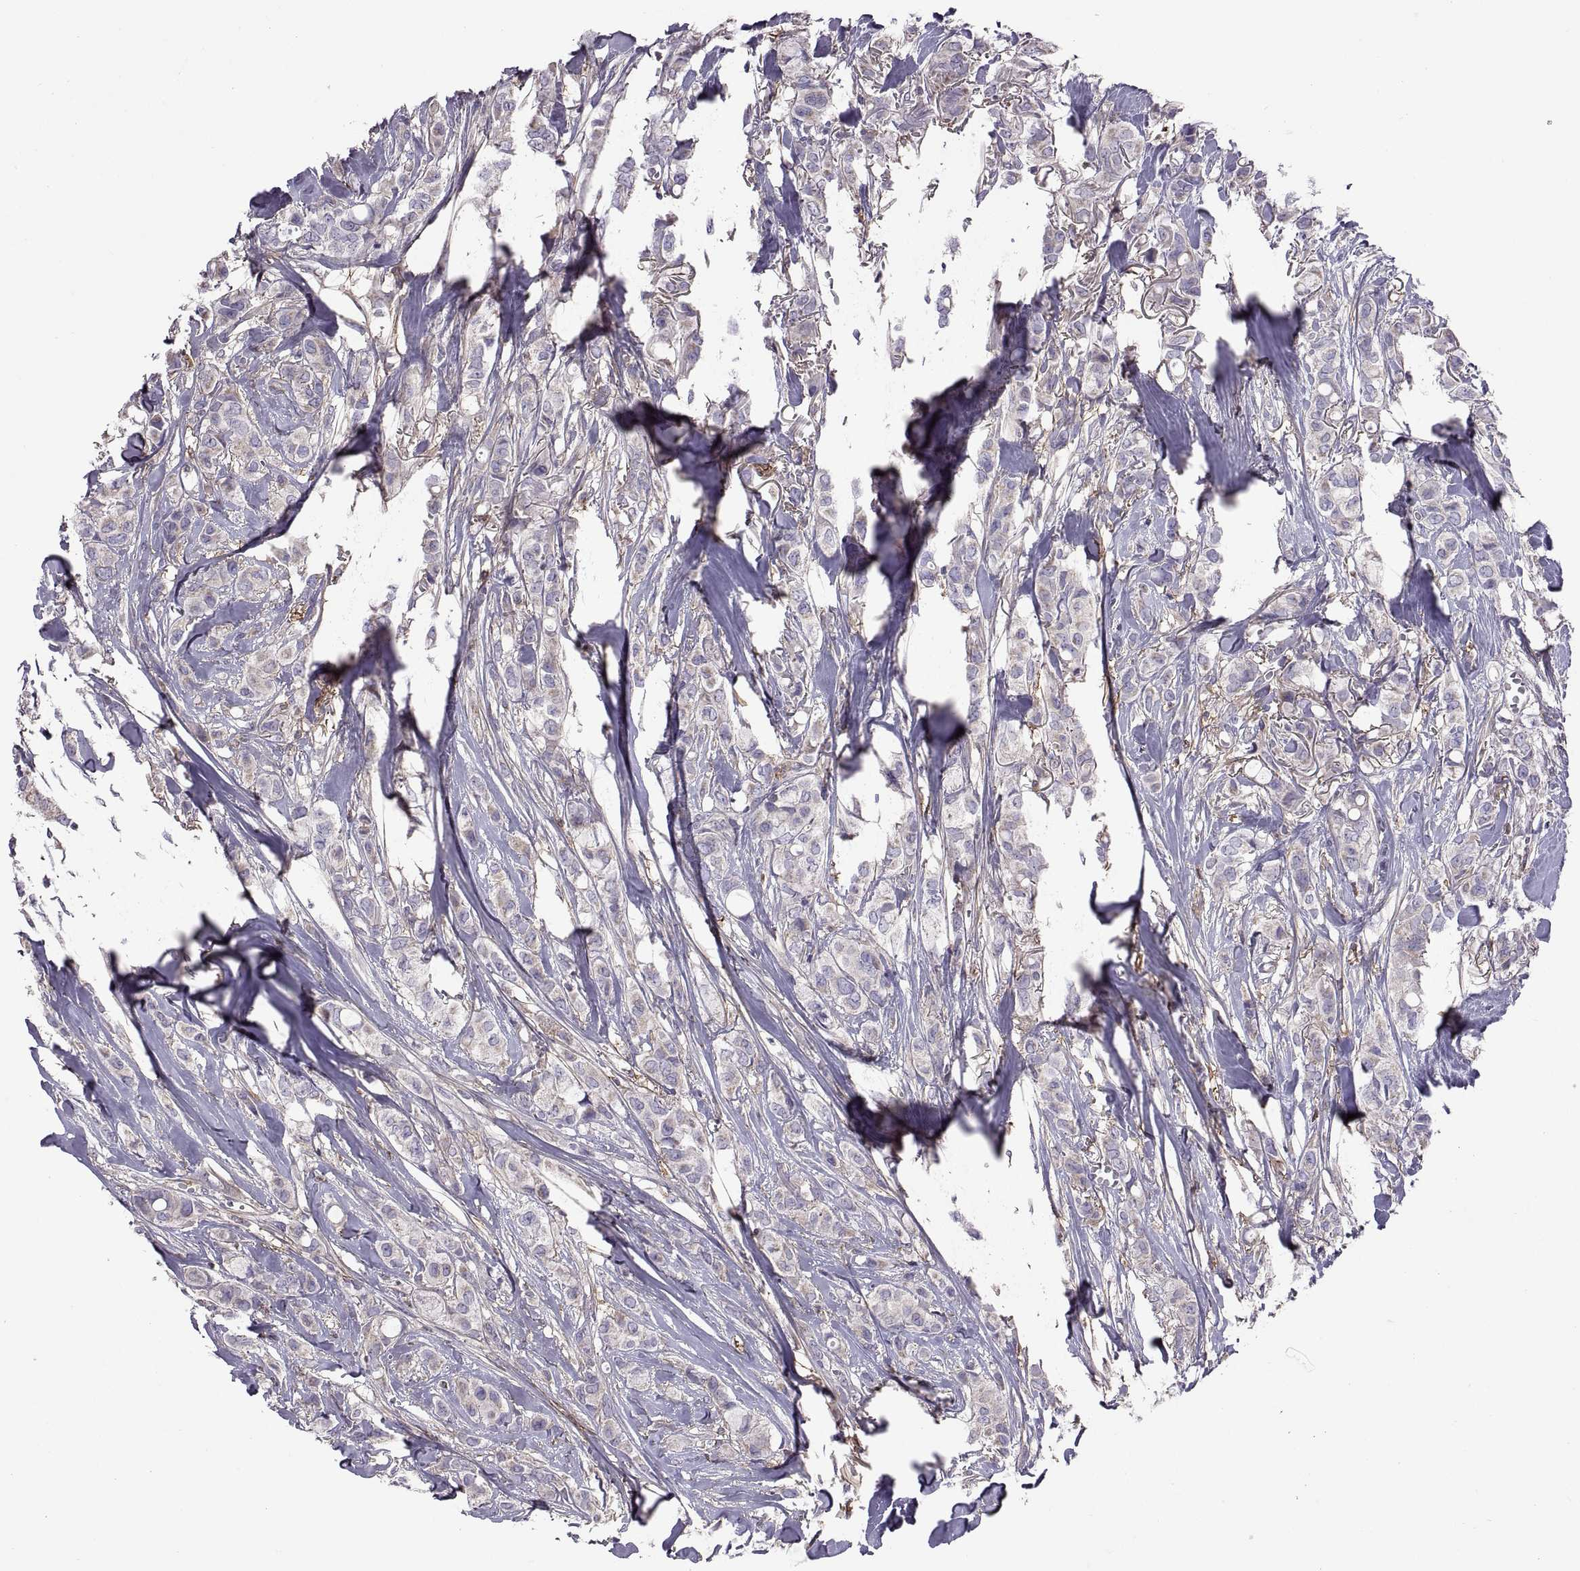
{"staining": {"intensity": "weak", "quantity": "<25%", "location": "cytoplasmic/membranous"}, "tissue": "breast cancer", "cell_type": "Tumor cells", "image_type": "cancer", "snomed": [{"axis": "morphology", "description": "Duct carcinoma"}, {"axis": "topography", "description": "Breast"}], "caption": "Tumor cells show no significant staining in breast invasive ductal carcinoma.", "gene": "EMILIN2", "patient": {"sex": "female", "age": 85}}